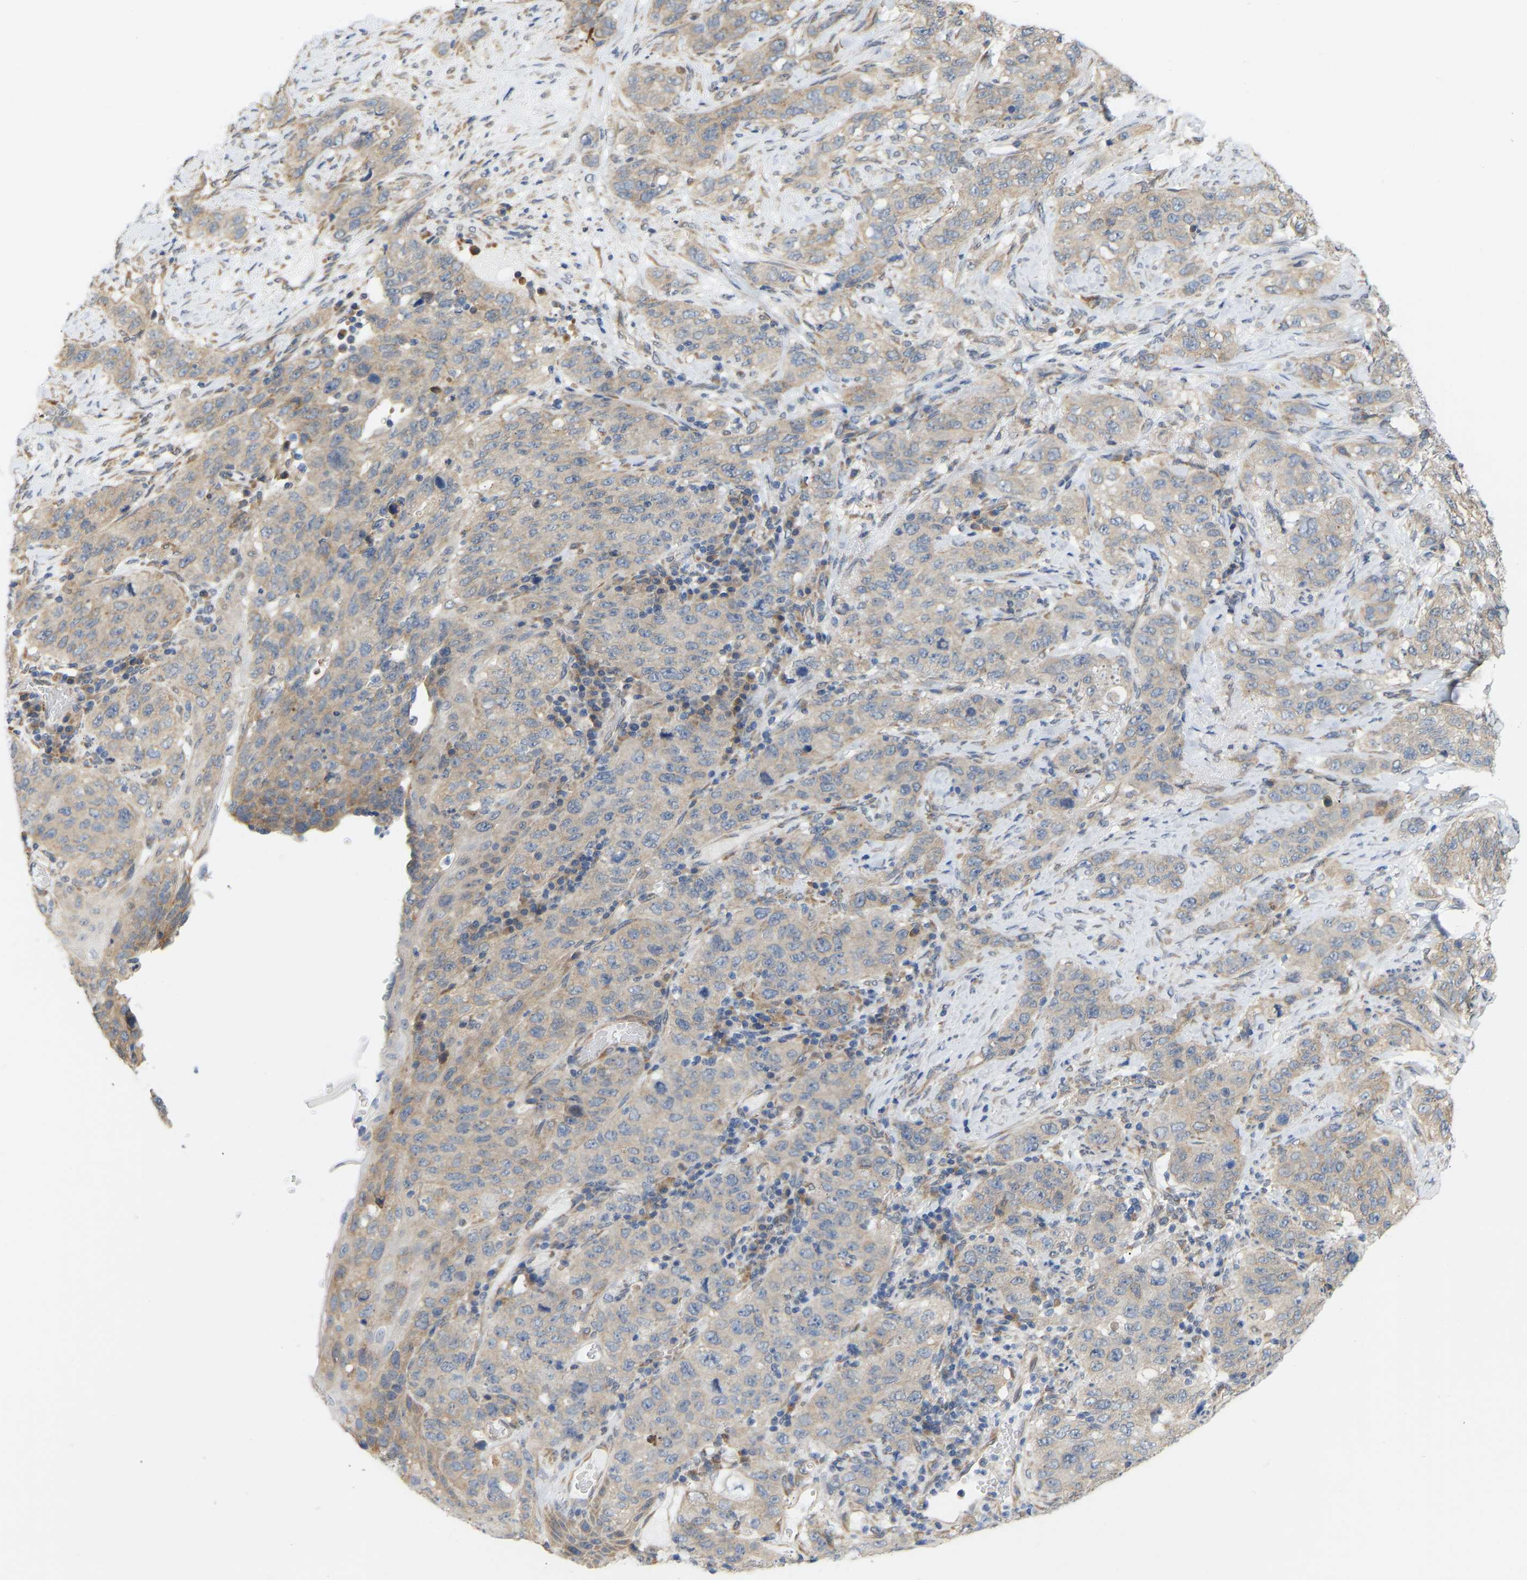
{"staining": {"intensity": "weak", "quantity": "25%-75%", "location": "cytoplasmic/membranous"}, "tissue": "stomach cancer", "cell_type": "Tumor cells", "image_type": "cancer", "snomed": [{"axis": "morphology", "description": "Adenocarcinoma, NOS"}, {"axis": "topography", "description": "Stomach"}], "caption": "Brown immunohistochemical staining in stomach cancer exhibits weak cytoplasmic/membranous staining in approximately 25%-75% of tumor cells.", "gene": "BEND3", "patient": {"sex": "male", "age": 48}}